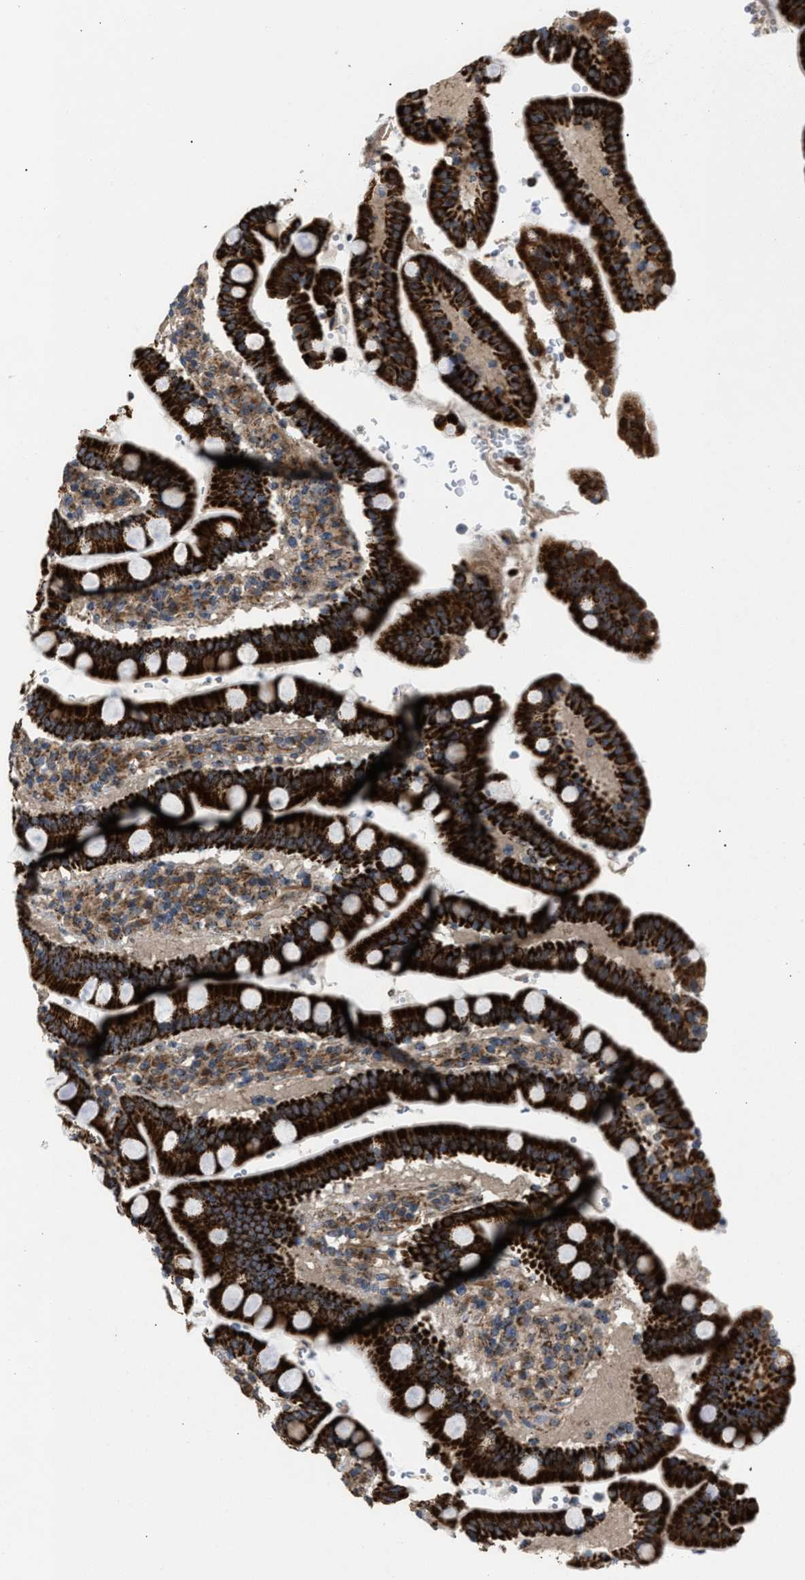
{"staining": {"intensity": "strong", "quantity": ">75%", "location": "cytoplasmic/membranous"}, "tissue": "duodenum", "cell_type": "Glandular cells", "image_type": "normal", "snomed": [{"axis": "morphology", "description": "Normal tissue, NOS"}, {"axis": "topography", "description": "Small intestine, NOS"}], "caption": "Protein analysis of unremarkable duodenum displays strong cytoplasmic/membranous positivity in approximately >75% of glandular cells.", "gene": "TACO1", "patient": {"sex": "female", "age": 71}}